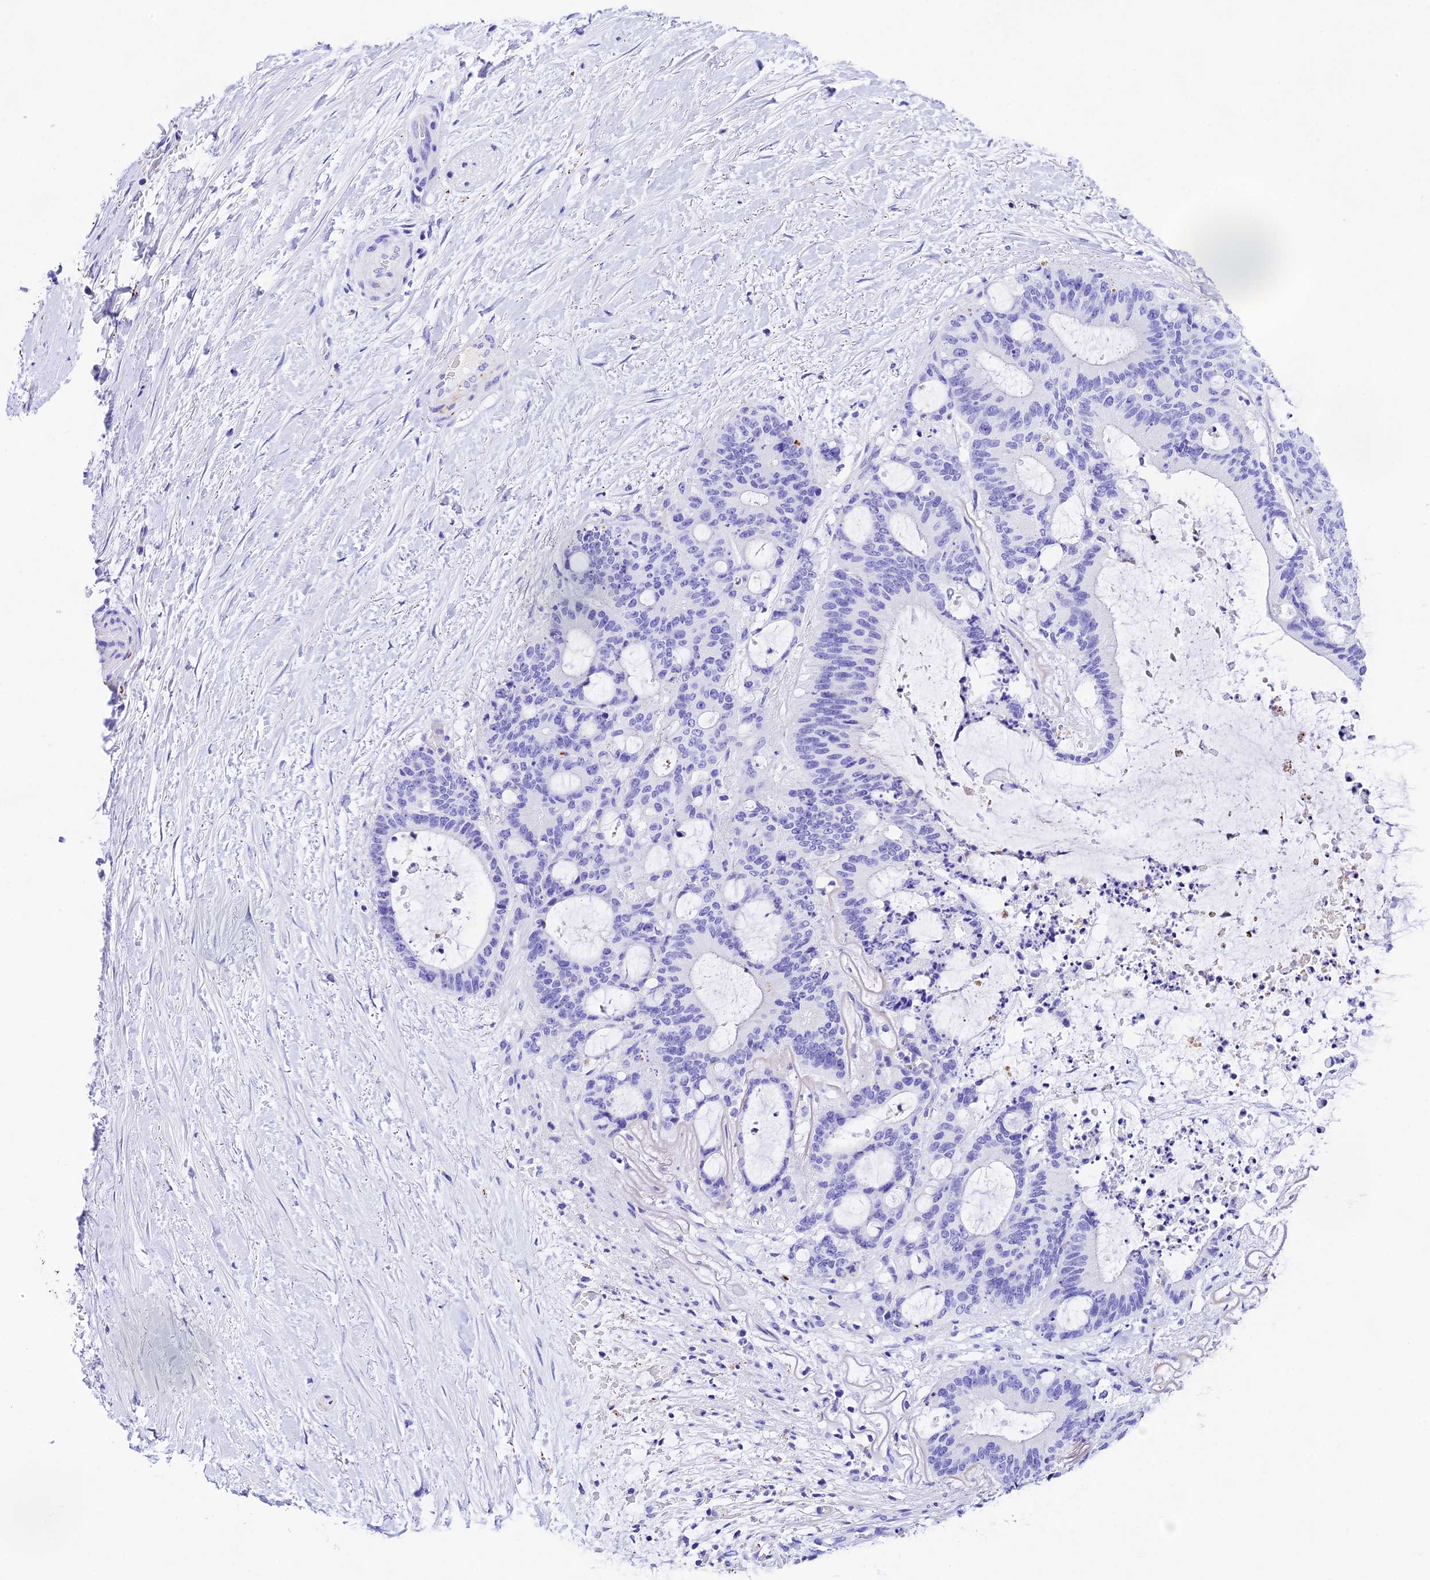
{"staining": {"intensity": "negative", "quantity": "none", "location": "none"}, "tissue": "liver cancer", "cell_type": "Tumor cells", "image_type": "cancer", "snomed": [{"axis": "morphology", "description": "Normal tissue, NOS"}, {"axis": "morphology", "description": "Cholangiocarcinoma"}, {"axis": "topography", "description": "Liver"}, {"axis": "topography", "description": "Peripheral nerve tissue"}], "caption": "This is an immunohistochemistry micrograph of human liver cancer (cholangiocarcinoma). There is no positivity in tumor cells.", "gene": "PSG11", "patient": {"sex": "female", "age": 73}}